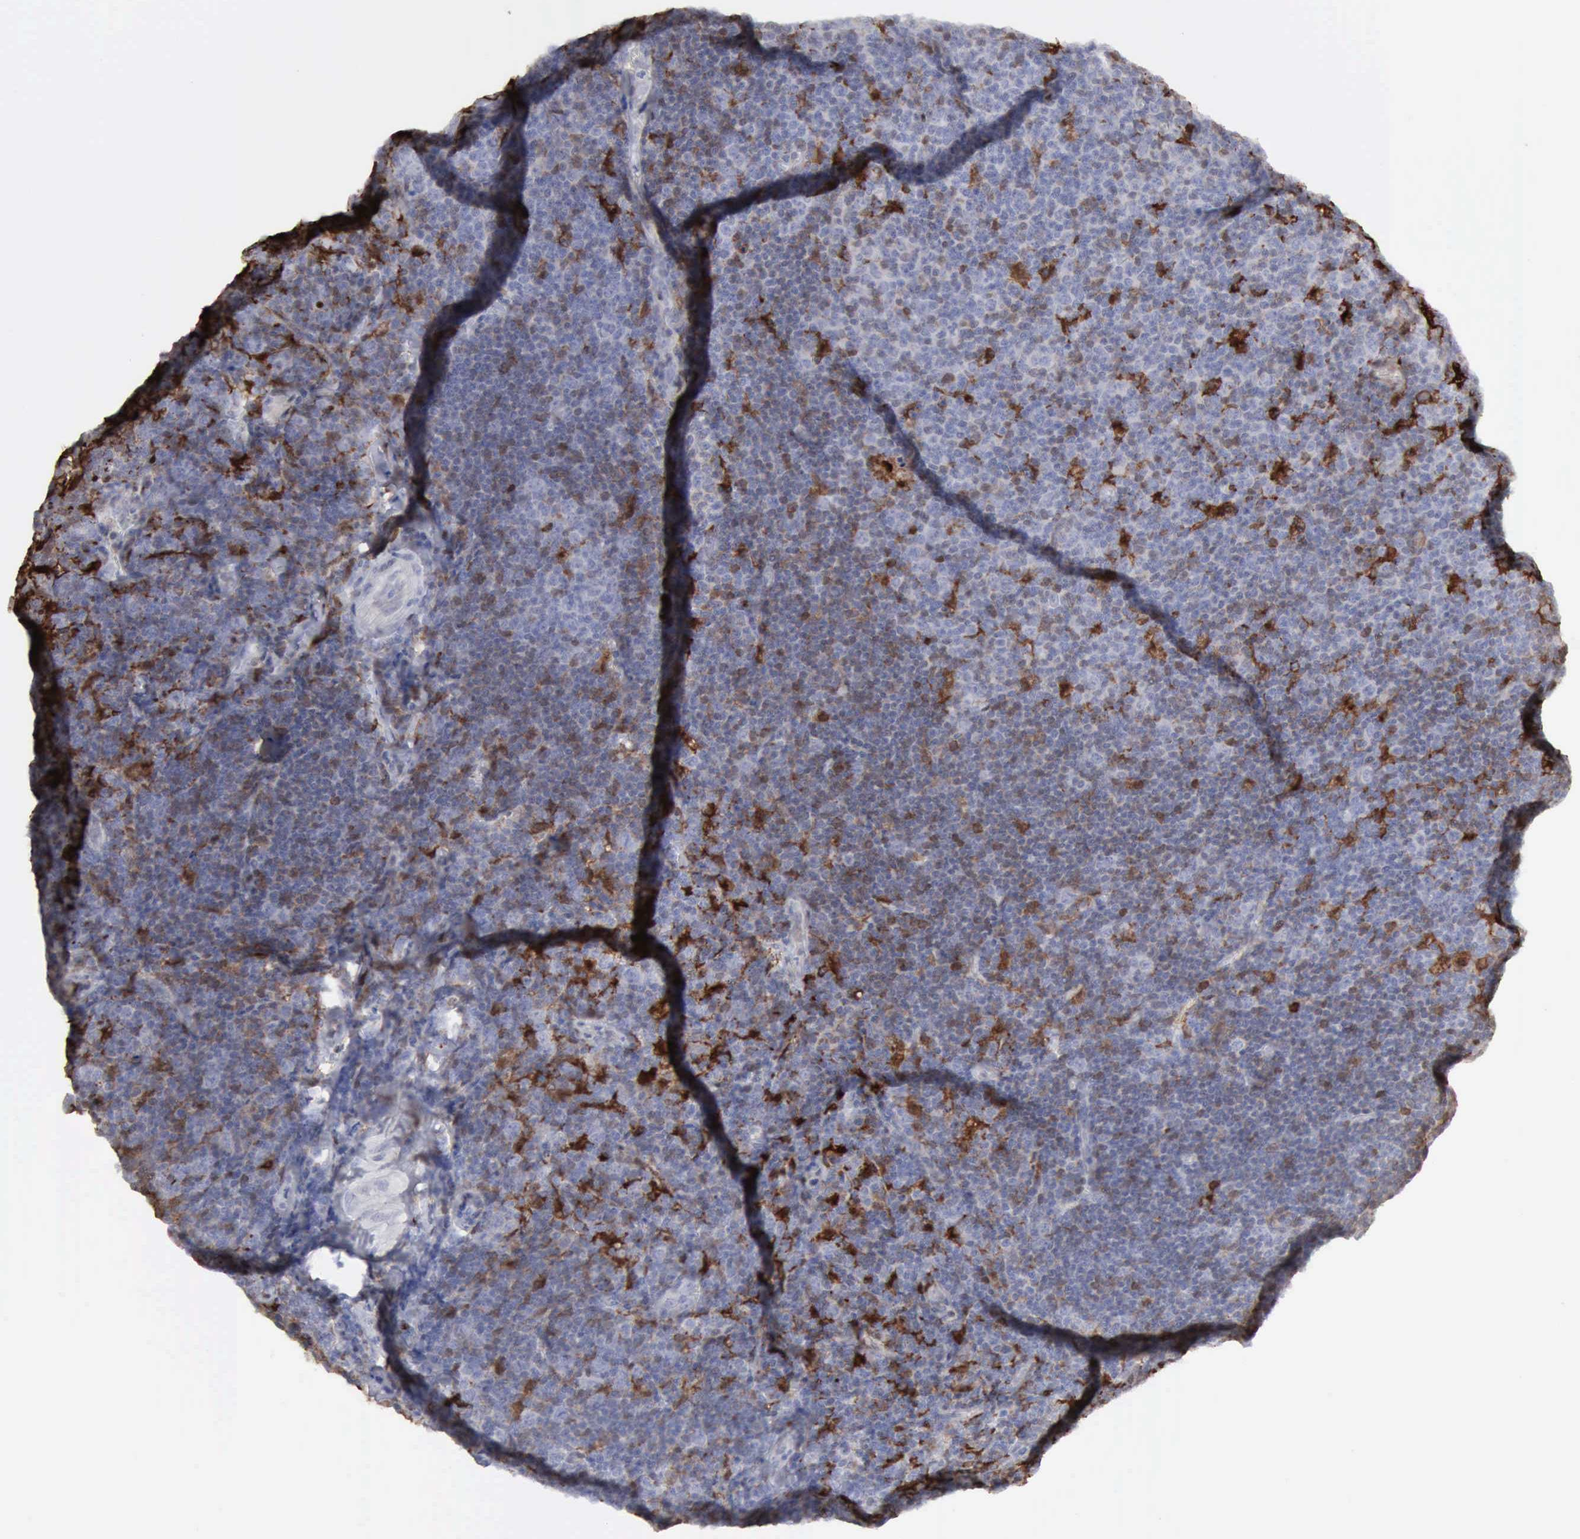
{"staining": {"intensity": "negative", "quantity": "none", "location": "none"}, "tissue": "lymphoma", "cell_type": "Tumor cells", "image_type": "cancer", "snomed": [{"axis": "morphology", "description": "Malignant lymphoma, non-Hodgkin's type, Low grade"}, {"axis": "topography", "description": "Lymph node"}], "caption": "Lymphoma stained for a protein using immunohistochemistry (IHC) exhibits no positivity tumor cells.", "gene": "STAT1", "patient": {"sex": "male", "age": 74}}